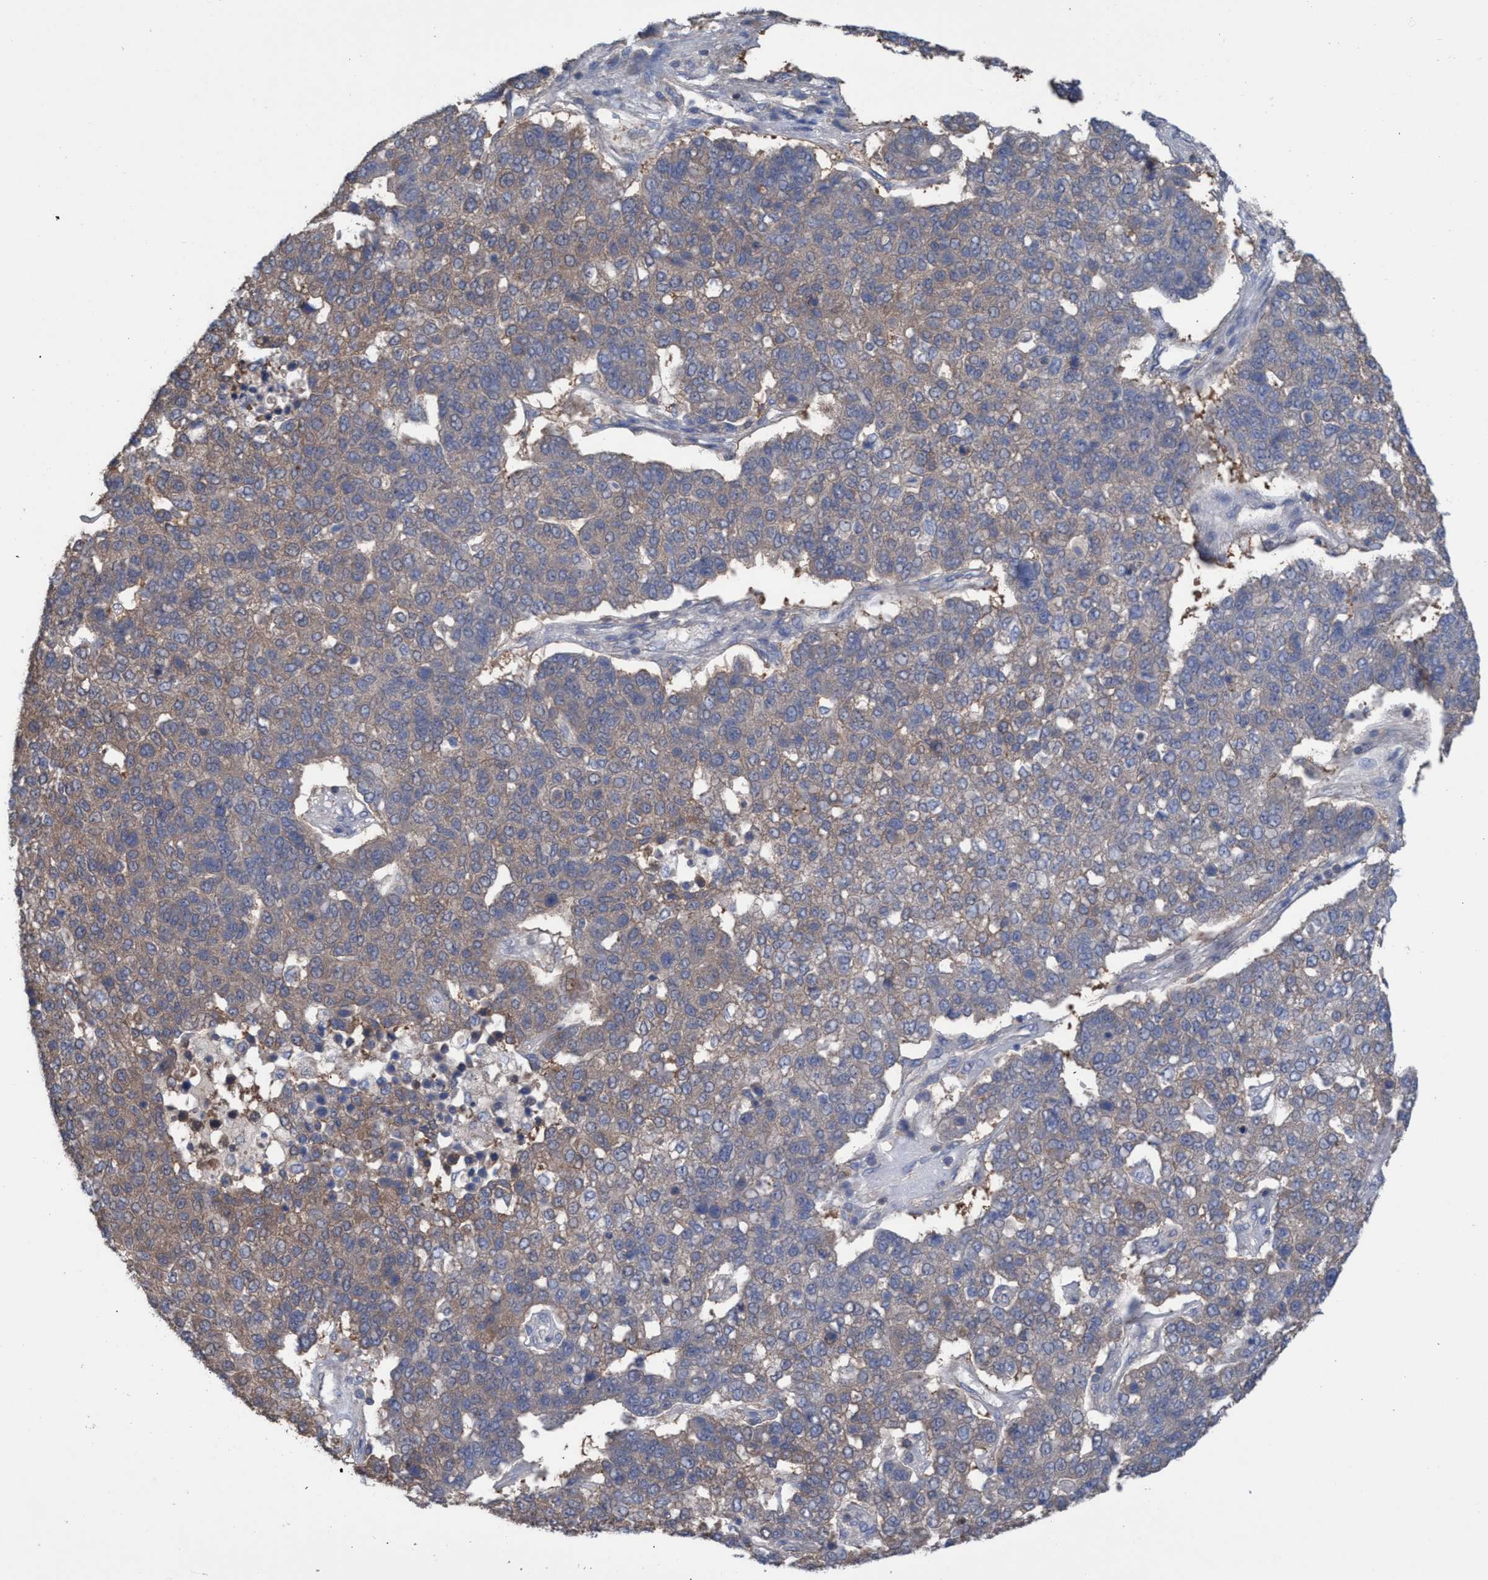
{"staining": {"intensity": "weak", "quantity": "<25%", "location": "cytoplasmic/membranous"}, "tissue": "pancreatic cancer", "cell_type": "Tumor cells", "image_type": "cancer", "snomed": [{"axis": "morphology", "description": "Adenocarcinoma, NOS"}, {"axis": "topography", "description": "Pancreas"}], "caption": "Protein analysis of pancreatic cancer (adenocarcinoma) exhibits no significant positivity in tumor cells.", "gene": "GLOD4", "patient": {"sex": "female", "age": 61}}